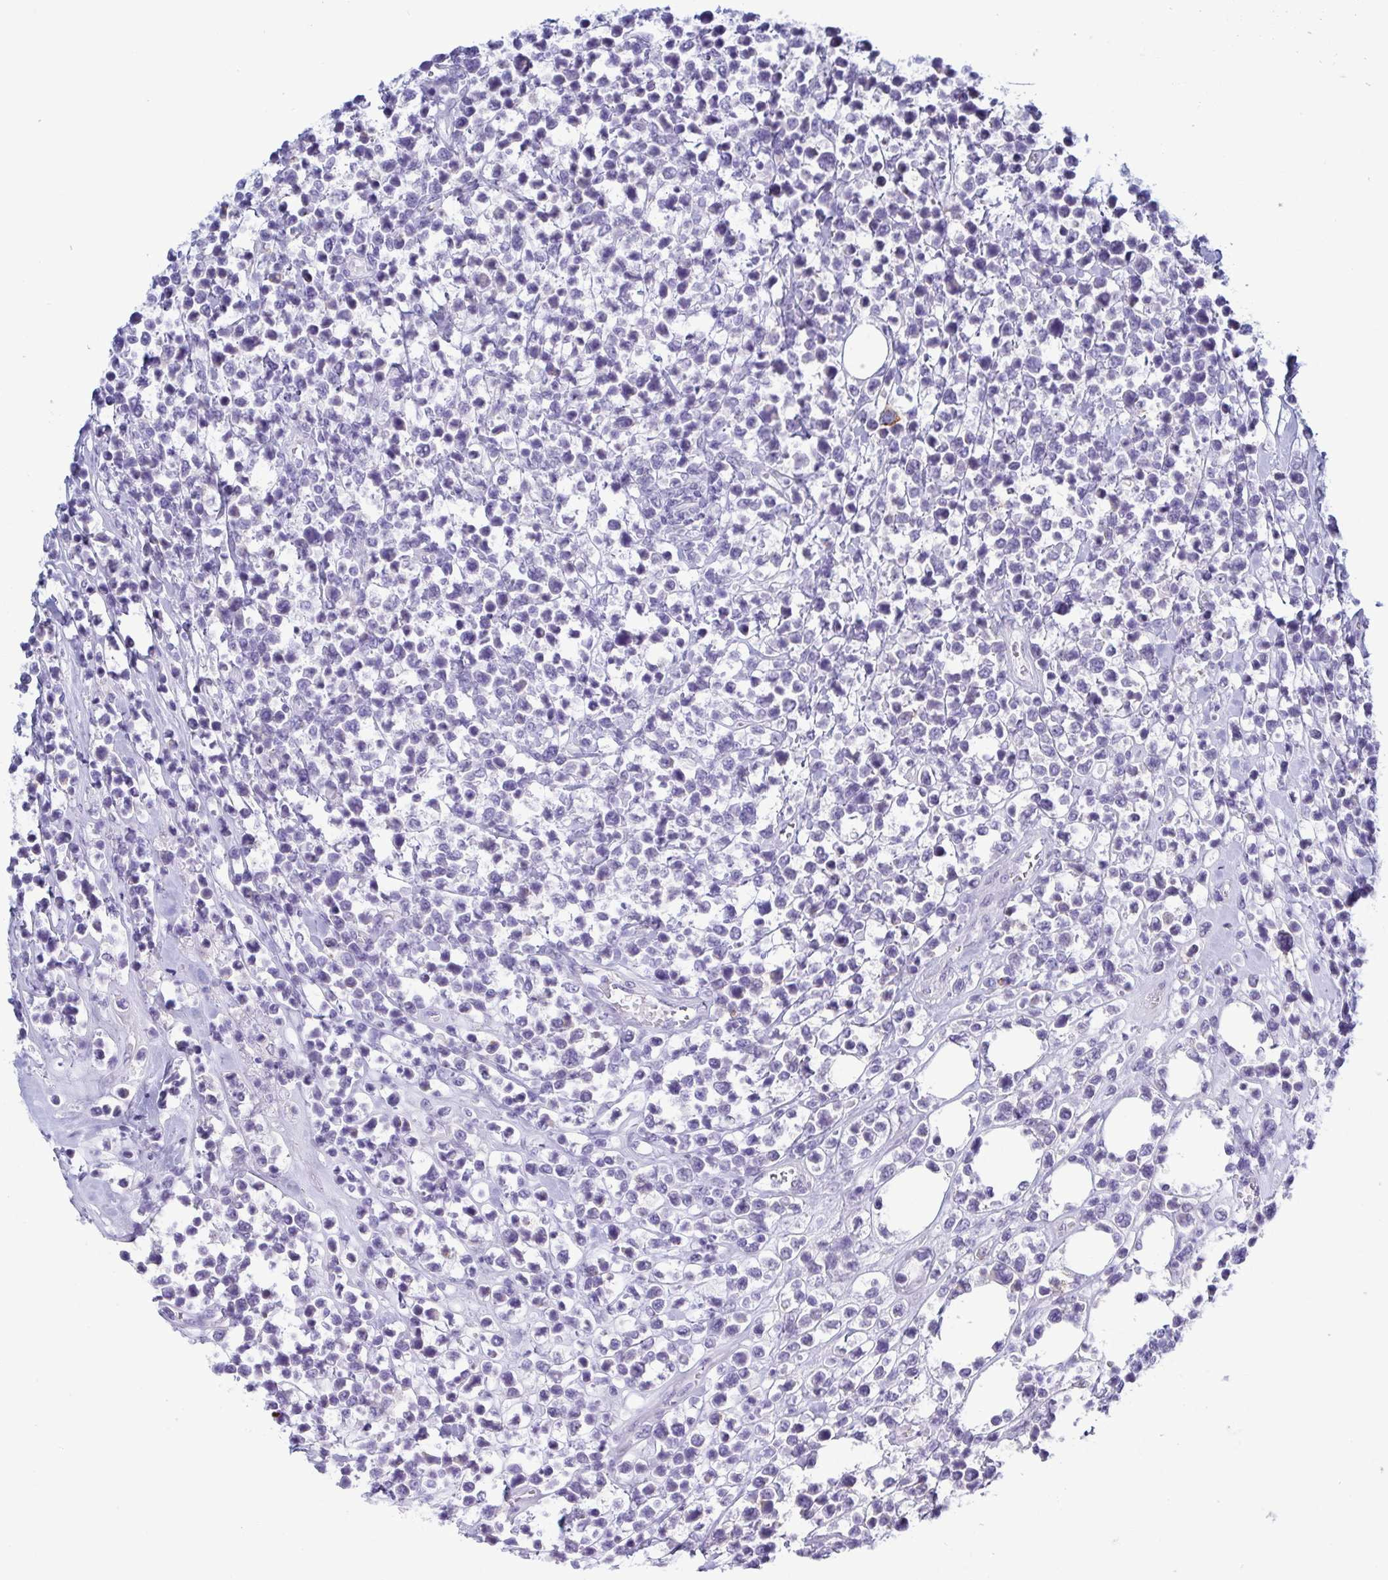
{"staining": {"intensity": "negative", "quantity": "none", "location": "none"}, "tissue": "lymphoma", "cell_type": "Tumor cells", "image_type": "cancer", "snomed": [{"axis": "morphology", "description": "Malignant lymphoma, non-Hodgkin's type, High grade"}, {"axis": "topography", "description": "Soft tissue"}], "caption": "This is a histopathology image of immunohistochemistry (IHC) staining of high-grade malignant lymphoma, non-Hodgkin's type, which shows no expression in tumor cells.", "gene": "TNNI2", "patient": {"sex": "female", "age": 56}}